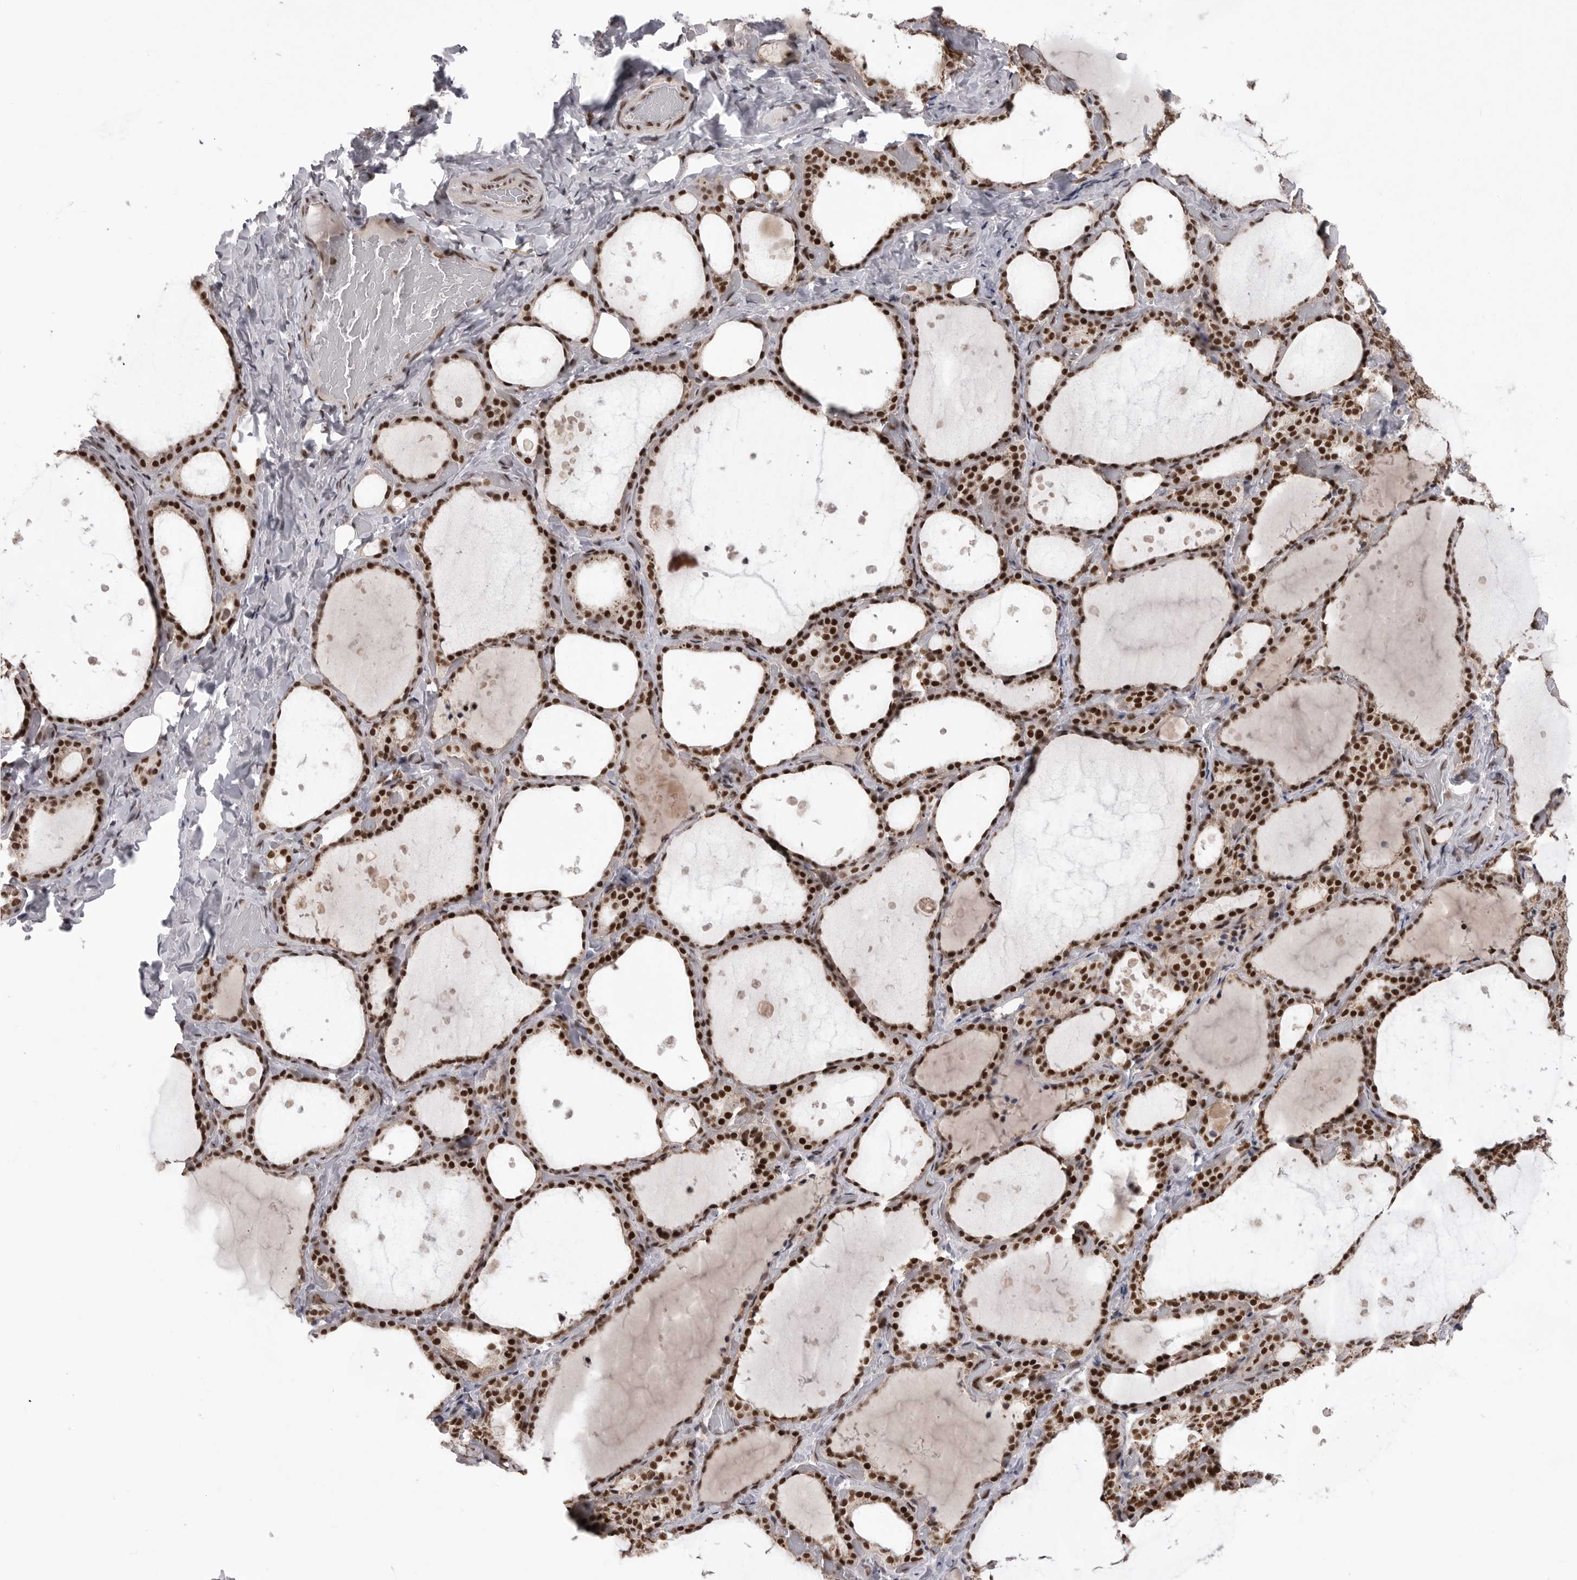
{"staining": {"intensity": "strong", "quantity": ">75%", "location": "nuclear"}, "tissue": "thyroid gland", "cell_type": "Glandular cells", "image_type": "normal", "snomed": [{"axis": "morphology", "description": "Normal tissue, NOS"}, {"axis": "topography", "description": "Thyroid gland"}], "caption": "About >75% of glandular cells in normal thyroid gland display strong nuclear protein expression as visualized by brown immunohistochemical staining.", "gene": "PPP1R8", "patient": {"sex": "female", "age": 44}}